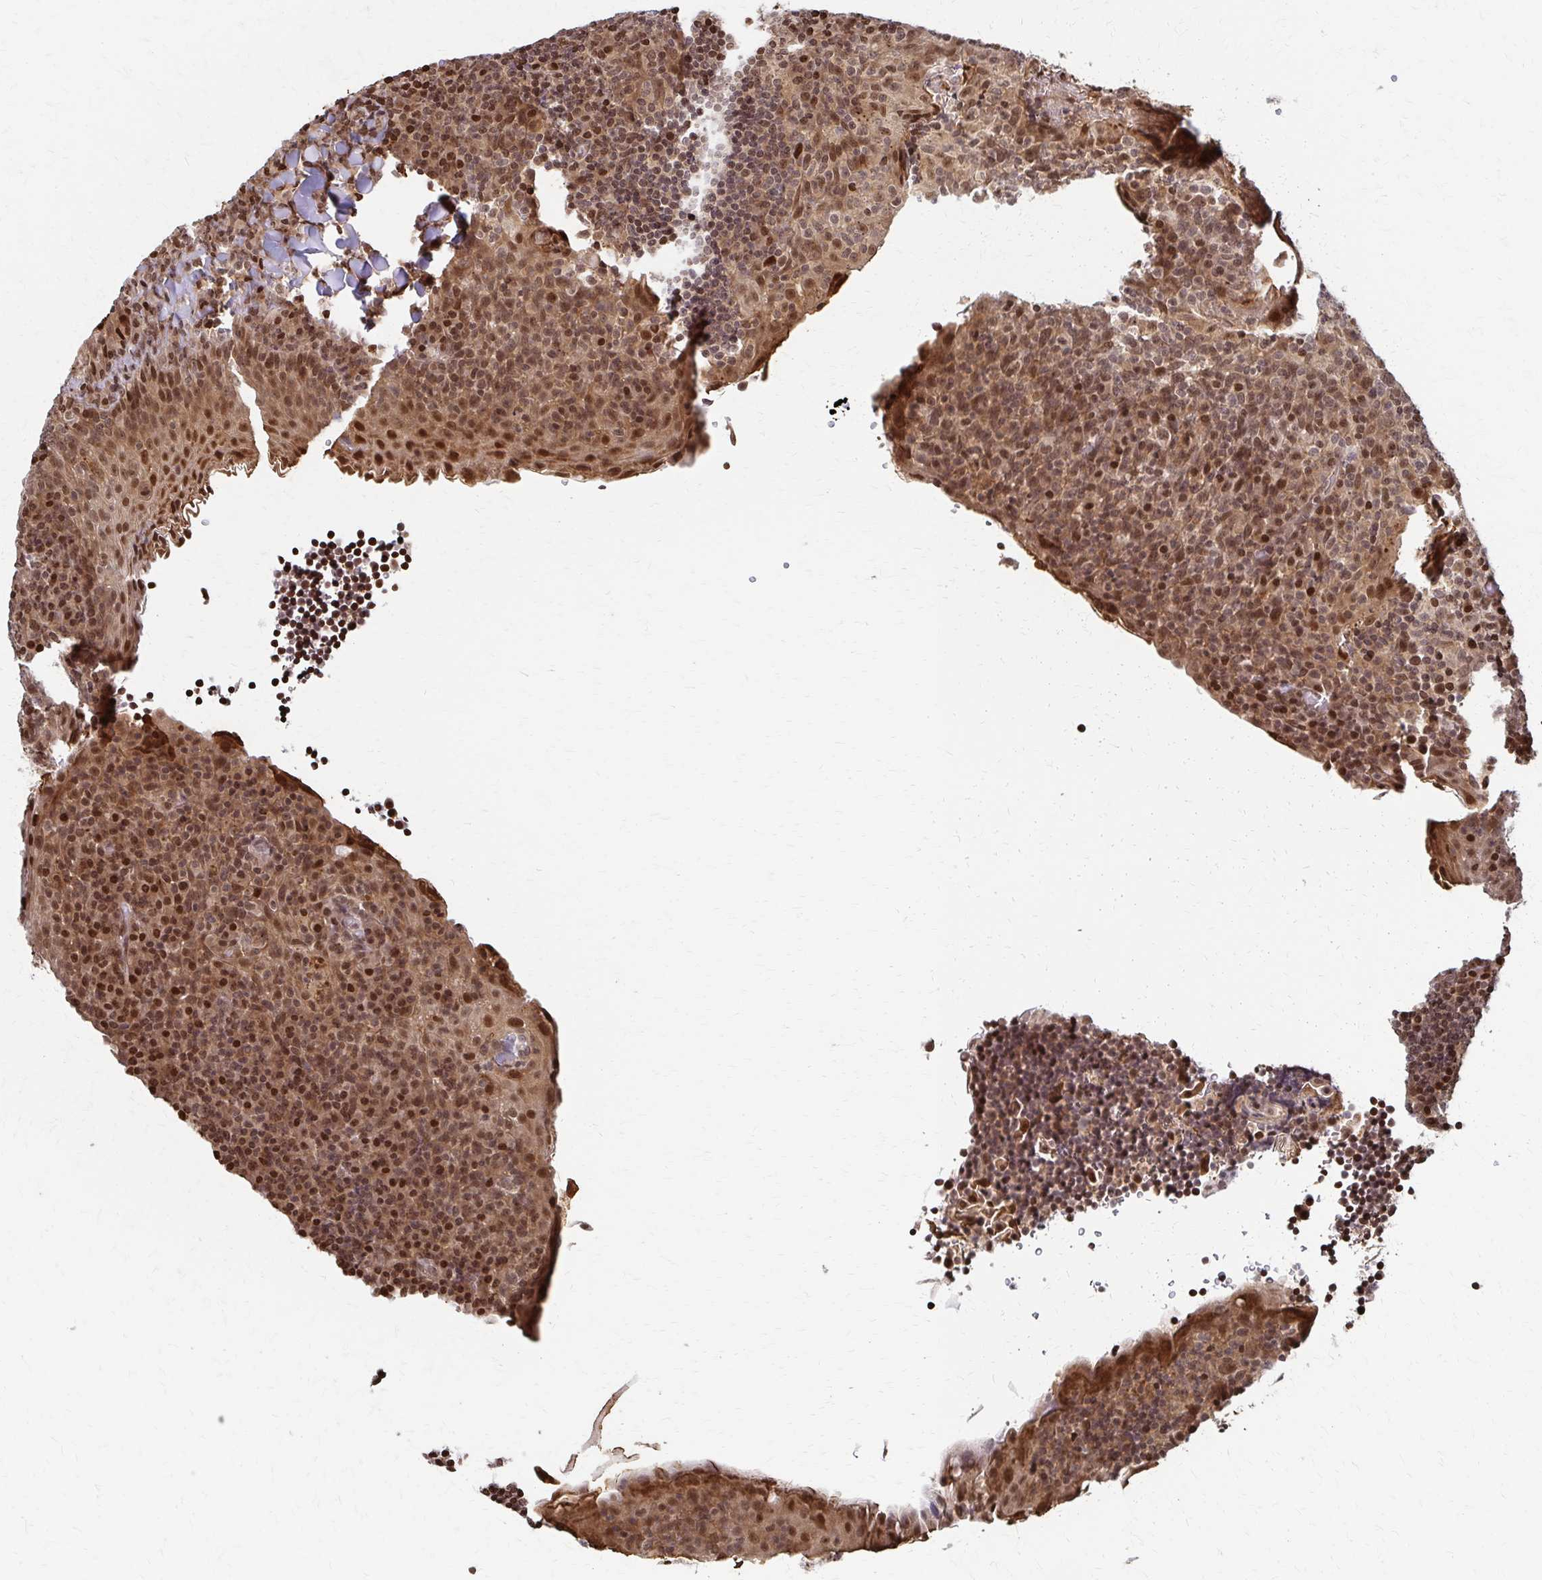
{"staining": {"intensity": "weak", "quantity": "25%-75%", "location": "nuclear"}, "tissue": "tonsil", "cell_type": "Germinal center cells", "image_type": "normal", "snomed": [{"axis": "morphology", "description": "Normal tissue, NOS"}, {"axis": "topography", "description": "Tonsil"}], "caption": "This is an image of immunohistochemistry (IHC) staining of benign tonsil, which shows weak positivity in the nuclear of germinal center cells.", "gene": "PSMD7", "patient": {"sex": "male", "age": 17}}